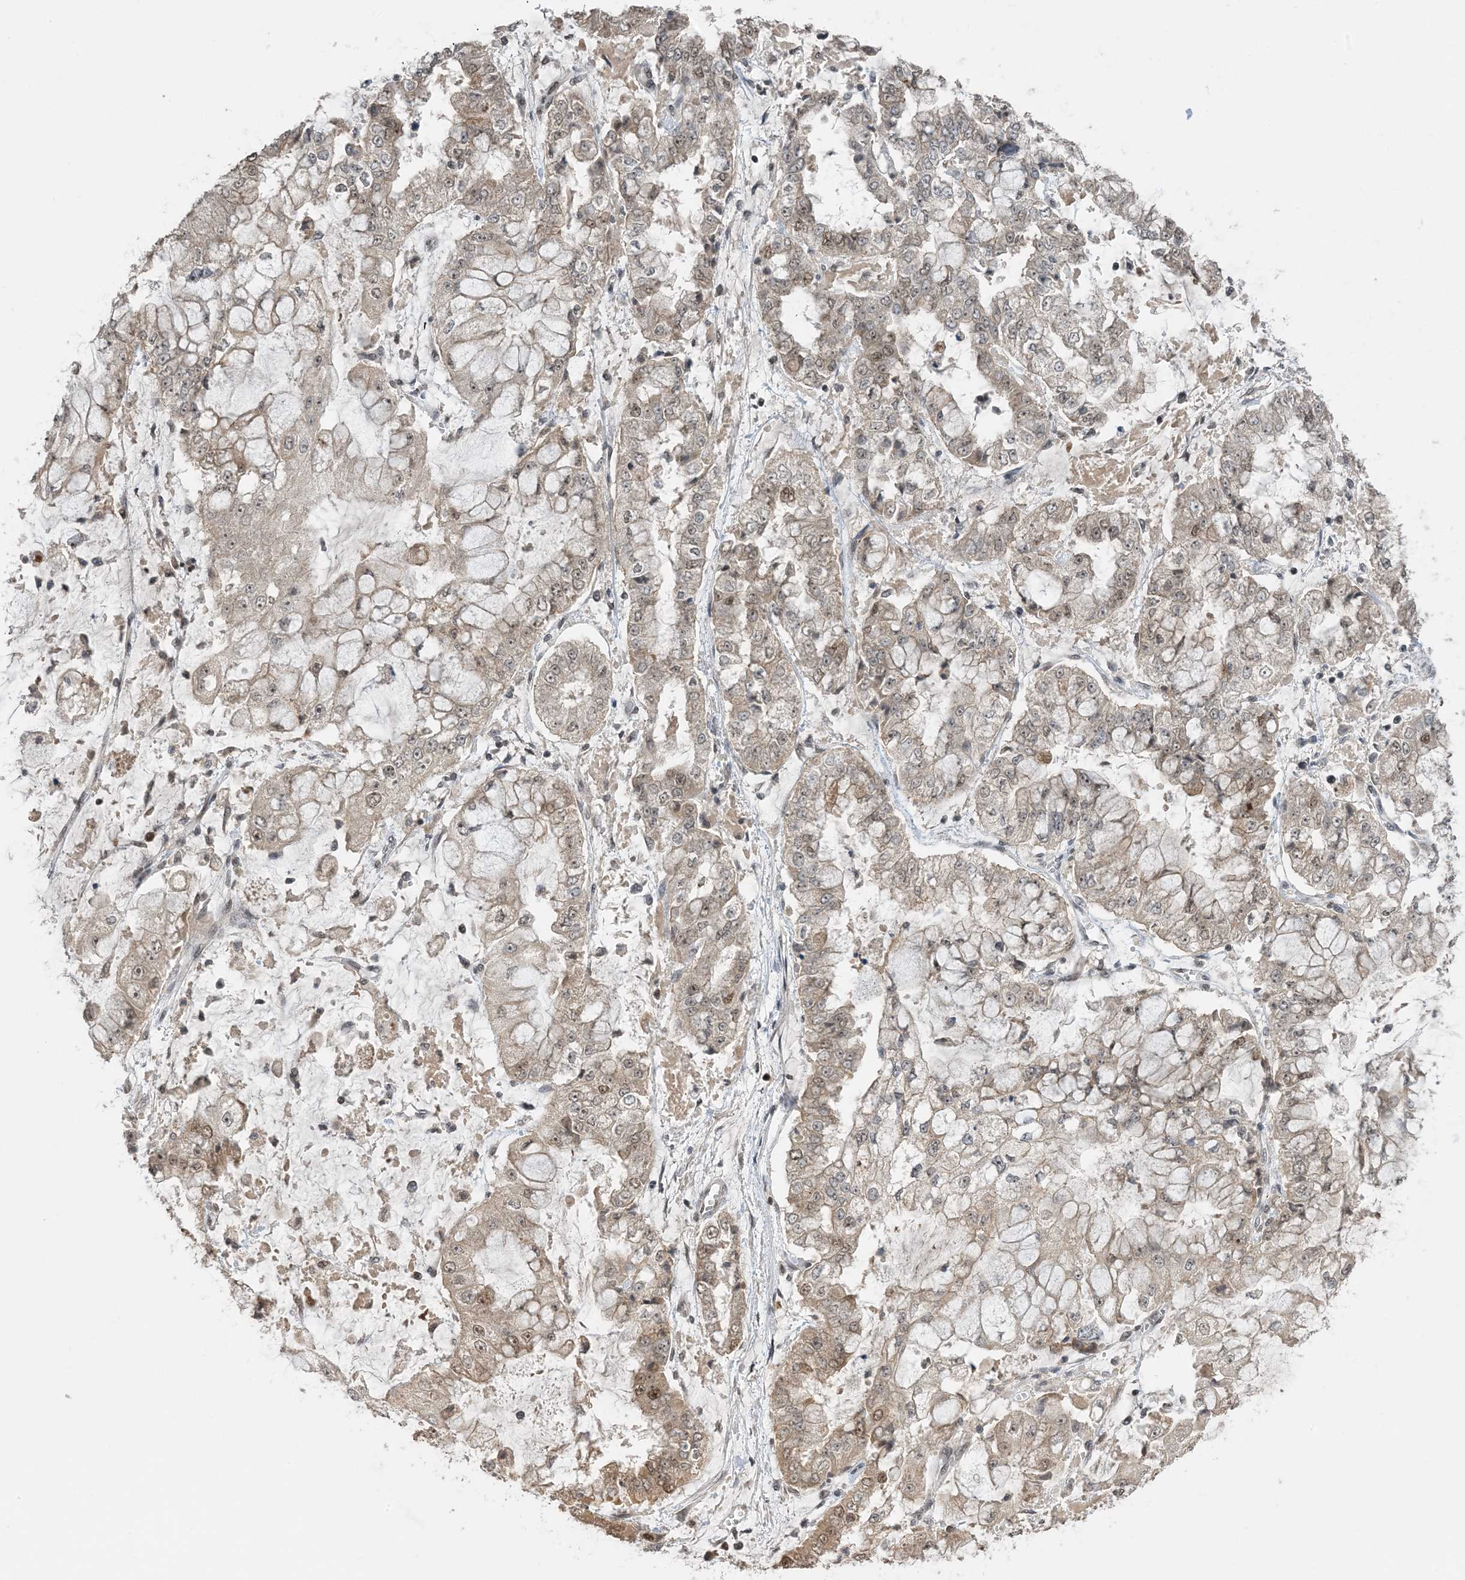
{"staining": {"intensity": "moderate", "quantity": "25%-75%", "location": "cytoplasmic/membranous,nuclear"}, "tissue": "stomach cancer", "cell_type": "Tumor cells", "image_type": "cancer", "snomed": [{"axis": "morphology", "description": "Adenocarcinoma, NOS"}, {"axis": "topography", "description": "Stomach"}], "caption": "DAB (3,3'-diaminobenzidine) immunohistochemical staining of adenocarcinoma (stomach) shows moderate cytoplasmic/membranous and nuclear protein positivity in approximately 25%-75% of tumor cells. (Stains: DAB (3,3'-diaminobenzidine) in brown, nuclei in blue, Microscopy: brightfield microscopy at high magnification).", "gene": "ACYP2", "patient": {"sex": "male", "age": 76}}